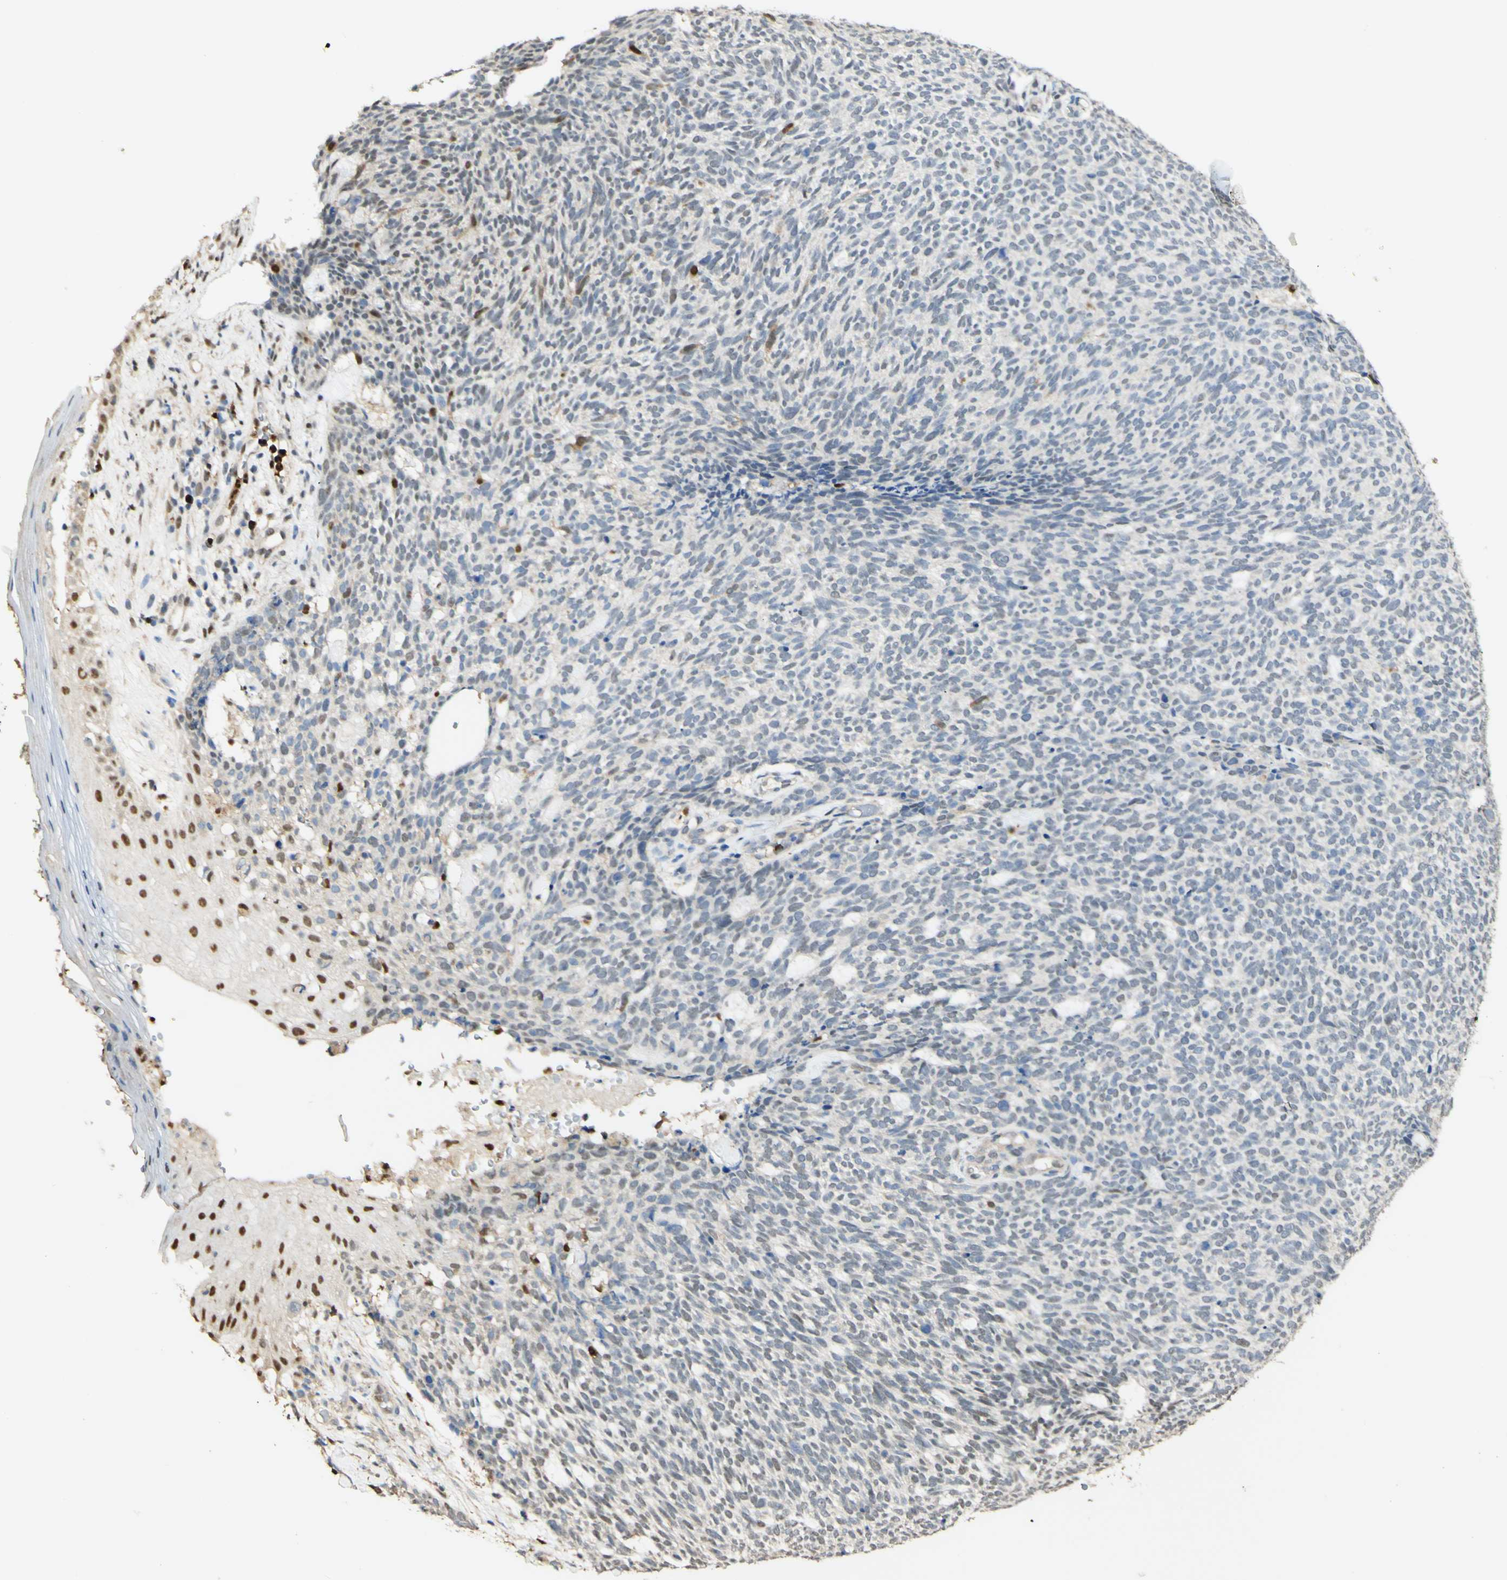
{"staining": {"intensity": "negative", "quantity": "none", "location": "none"}, "tissue": "skin cancer", "cell_type": "Tumor cells", "image_type": "cancer", "snomed": [{"axis": "morphology", "description": "Basal cell carcinoma"}, {"axis": "topography", "description": "Skin"}], "caption": "Immunohistochemical staining of human skin basal cell carcinoma reveals no significant positivity in tumor cells. Nuclei are stained in blue.", "gene": "MAP3K4", "patient": {"sex": "female", "age": 84}}